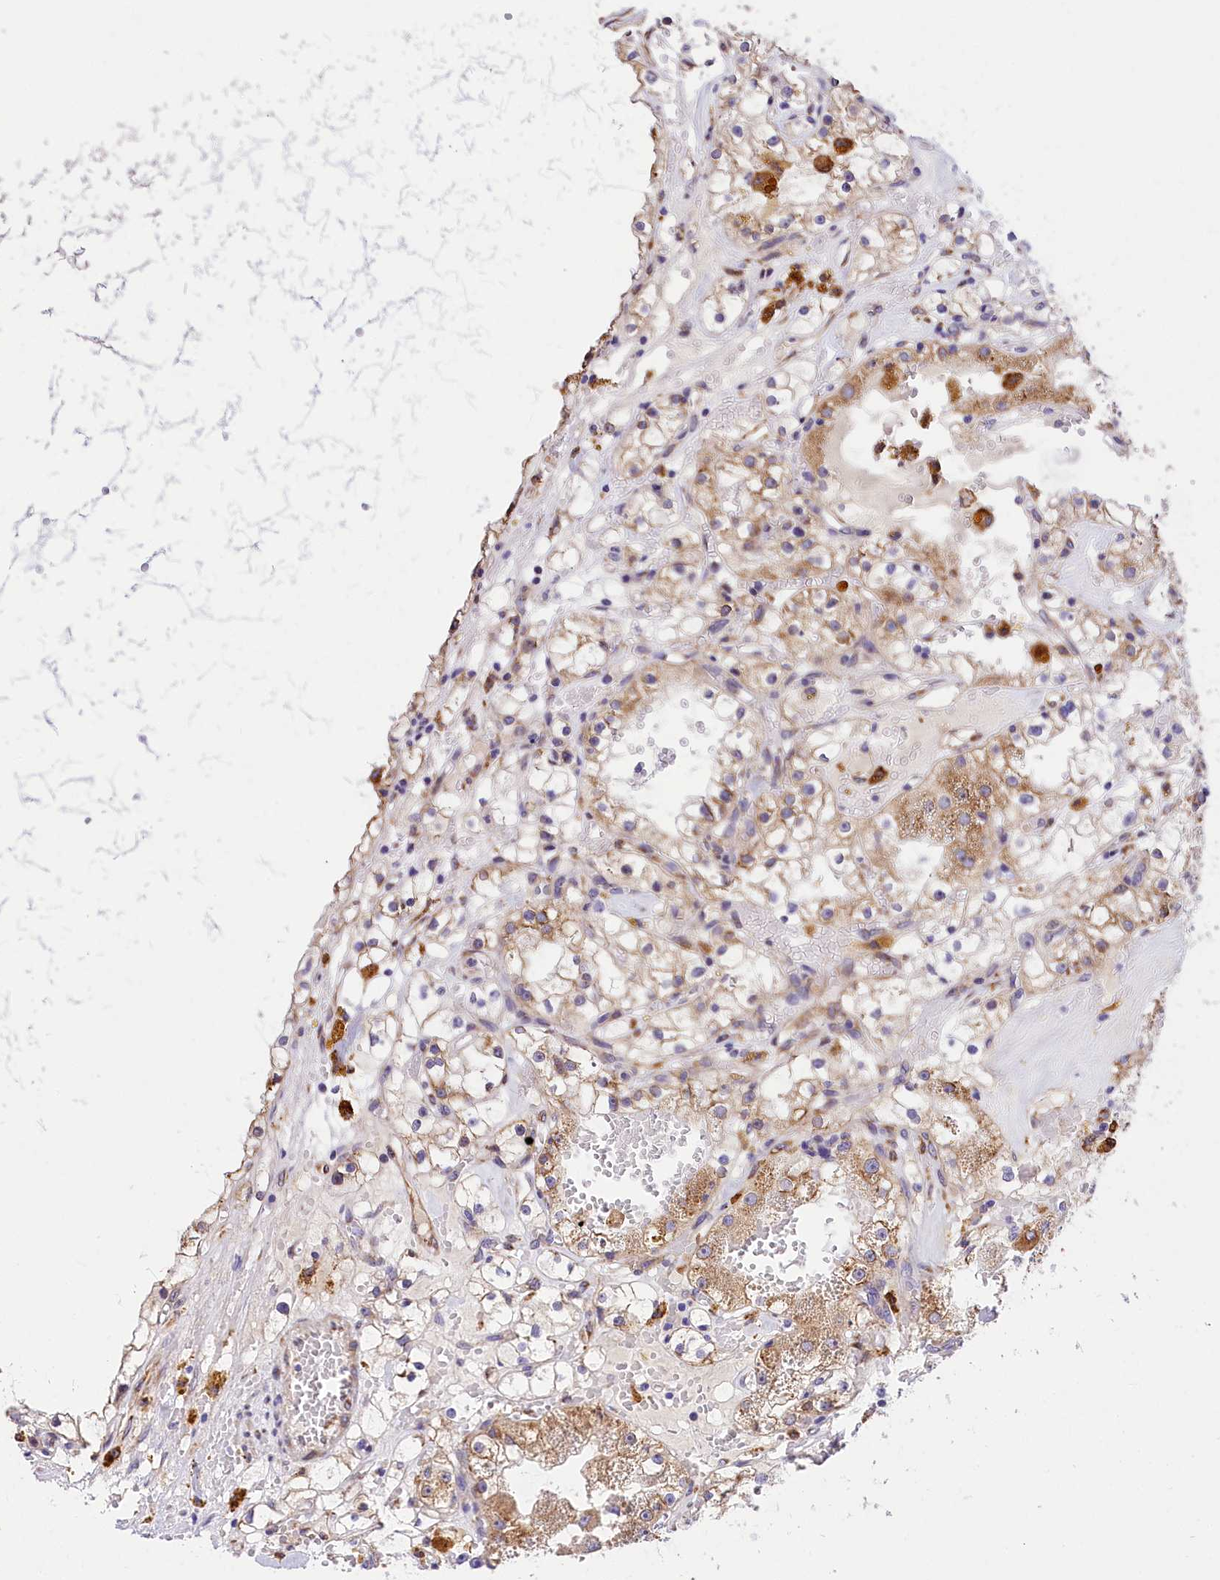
{"staining": {"intensity": "moderate", "quantity": "25%-75%", "location": "cytoplasmic/membranous"}, "tissue": "renal cancer", "cell_type": "Tumor cells", "image_type": "cancer", "snomed": [{"axis": "morphology", "description": "Adenocarcinoma, NOS"}, {"axis": "topography", "description": "Kidney"}], "caption": "Immunohistochemical staining of adenocarcinoma (renal) displays medium levels of moderate cytoplasmic/membranous protein expression in approximately 25%-75% of tumor cells.", "gene": "ITGA1", "patient": {"sex": "male", "age": 56}}